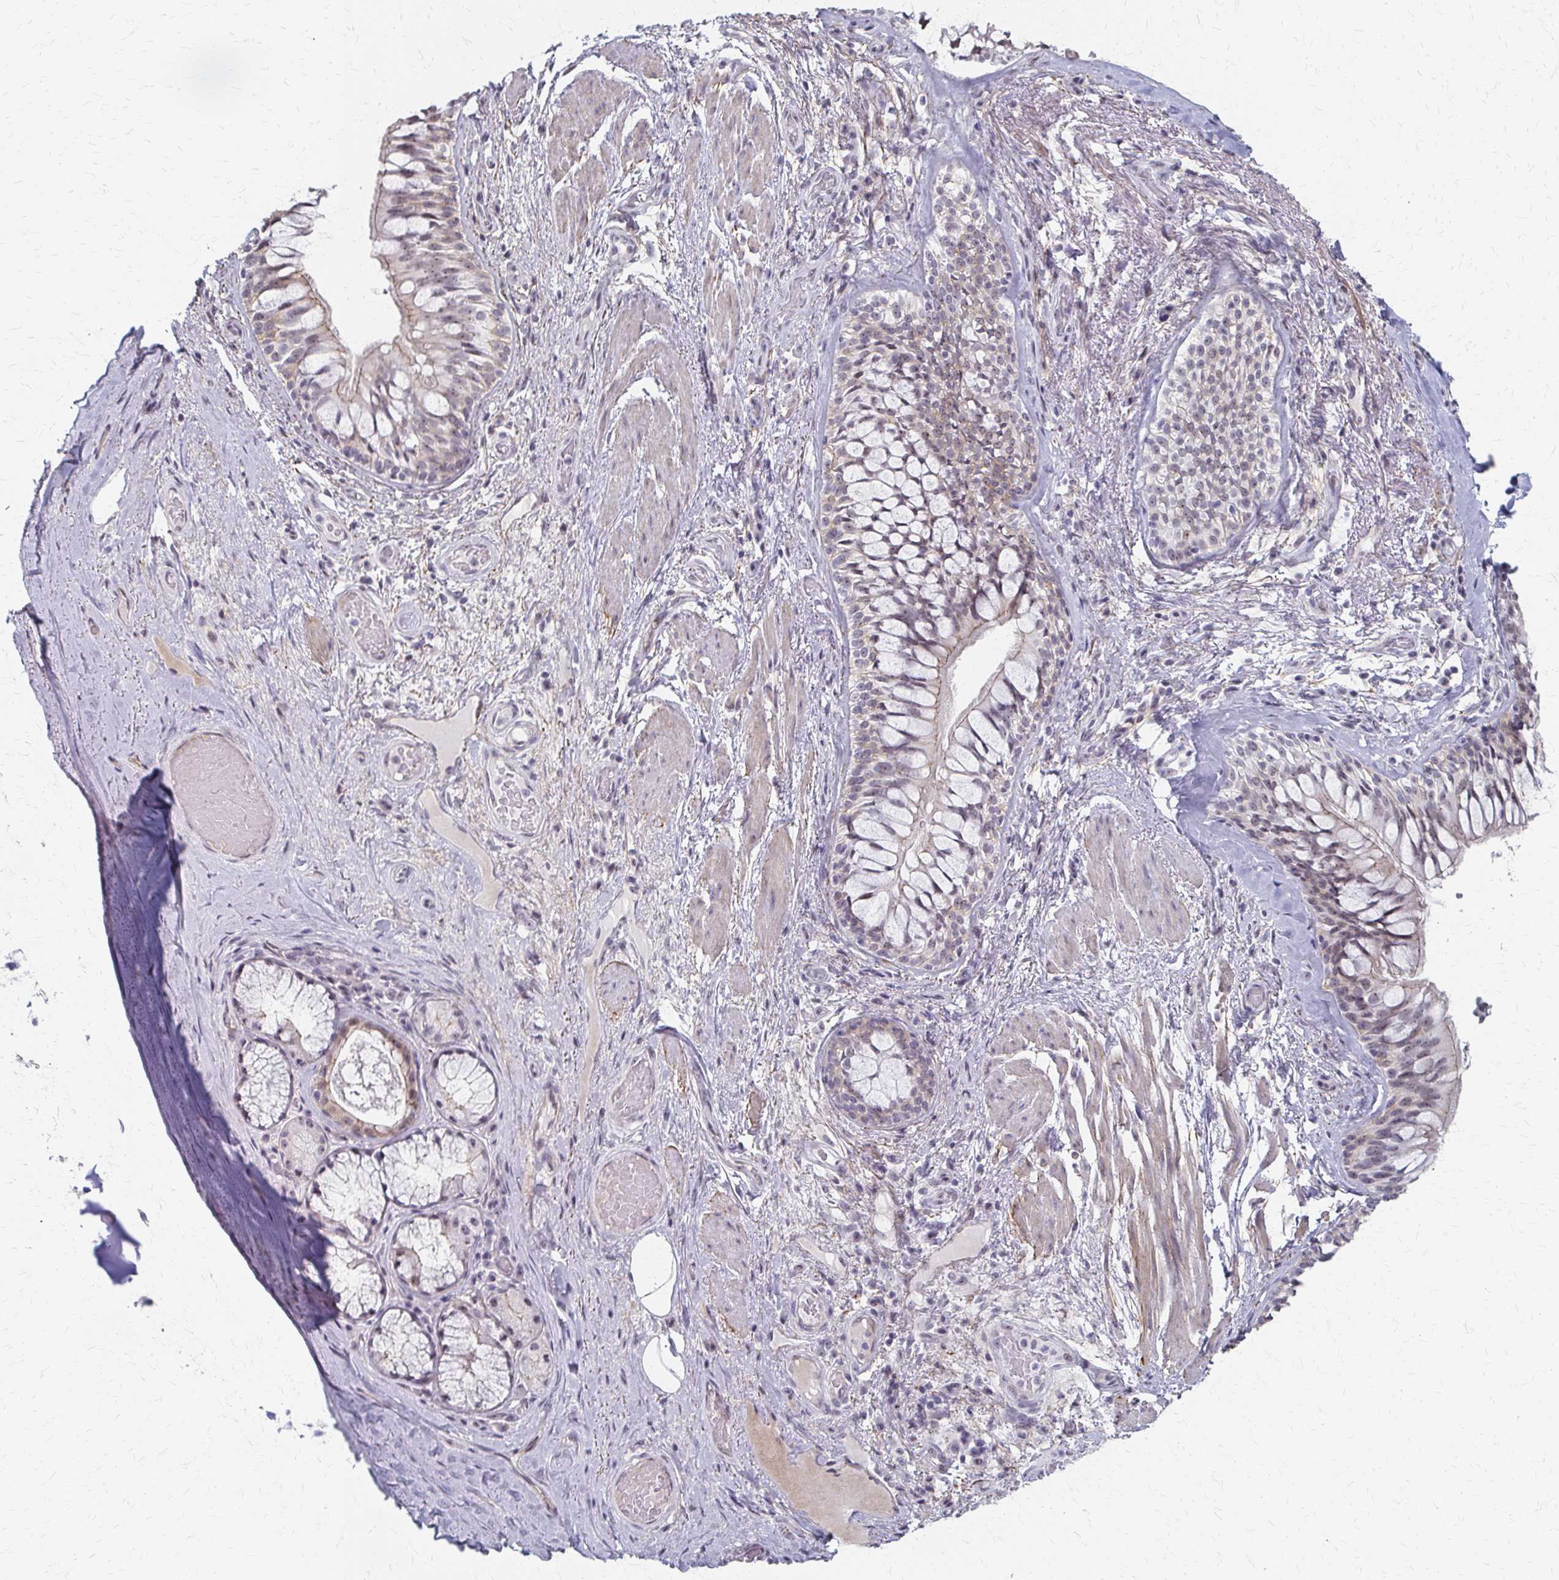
{"staining": {"intensity": "moderate", "quantity": "25%-75%", "location": "nuclear"}, "tissue": "adipose tissue", "cell_type": "Adipocytes", "image_type": "normal", "snomed": [{"axis": "morphology", "description": "Normal tissue, NOS"}, {"axis": "topography", "description": "Cartilage tissue"}, {"axis": "topography", "description": "Bronchus"}], "caption": "A high-resolution histopathology image shows IHC staining of benign adipose tissue, which shows moderate nuclear staining in approximately 25%-75% of adipocytes.", "gene": "PES1", "patient": {"sex": "male", "age": 64}}